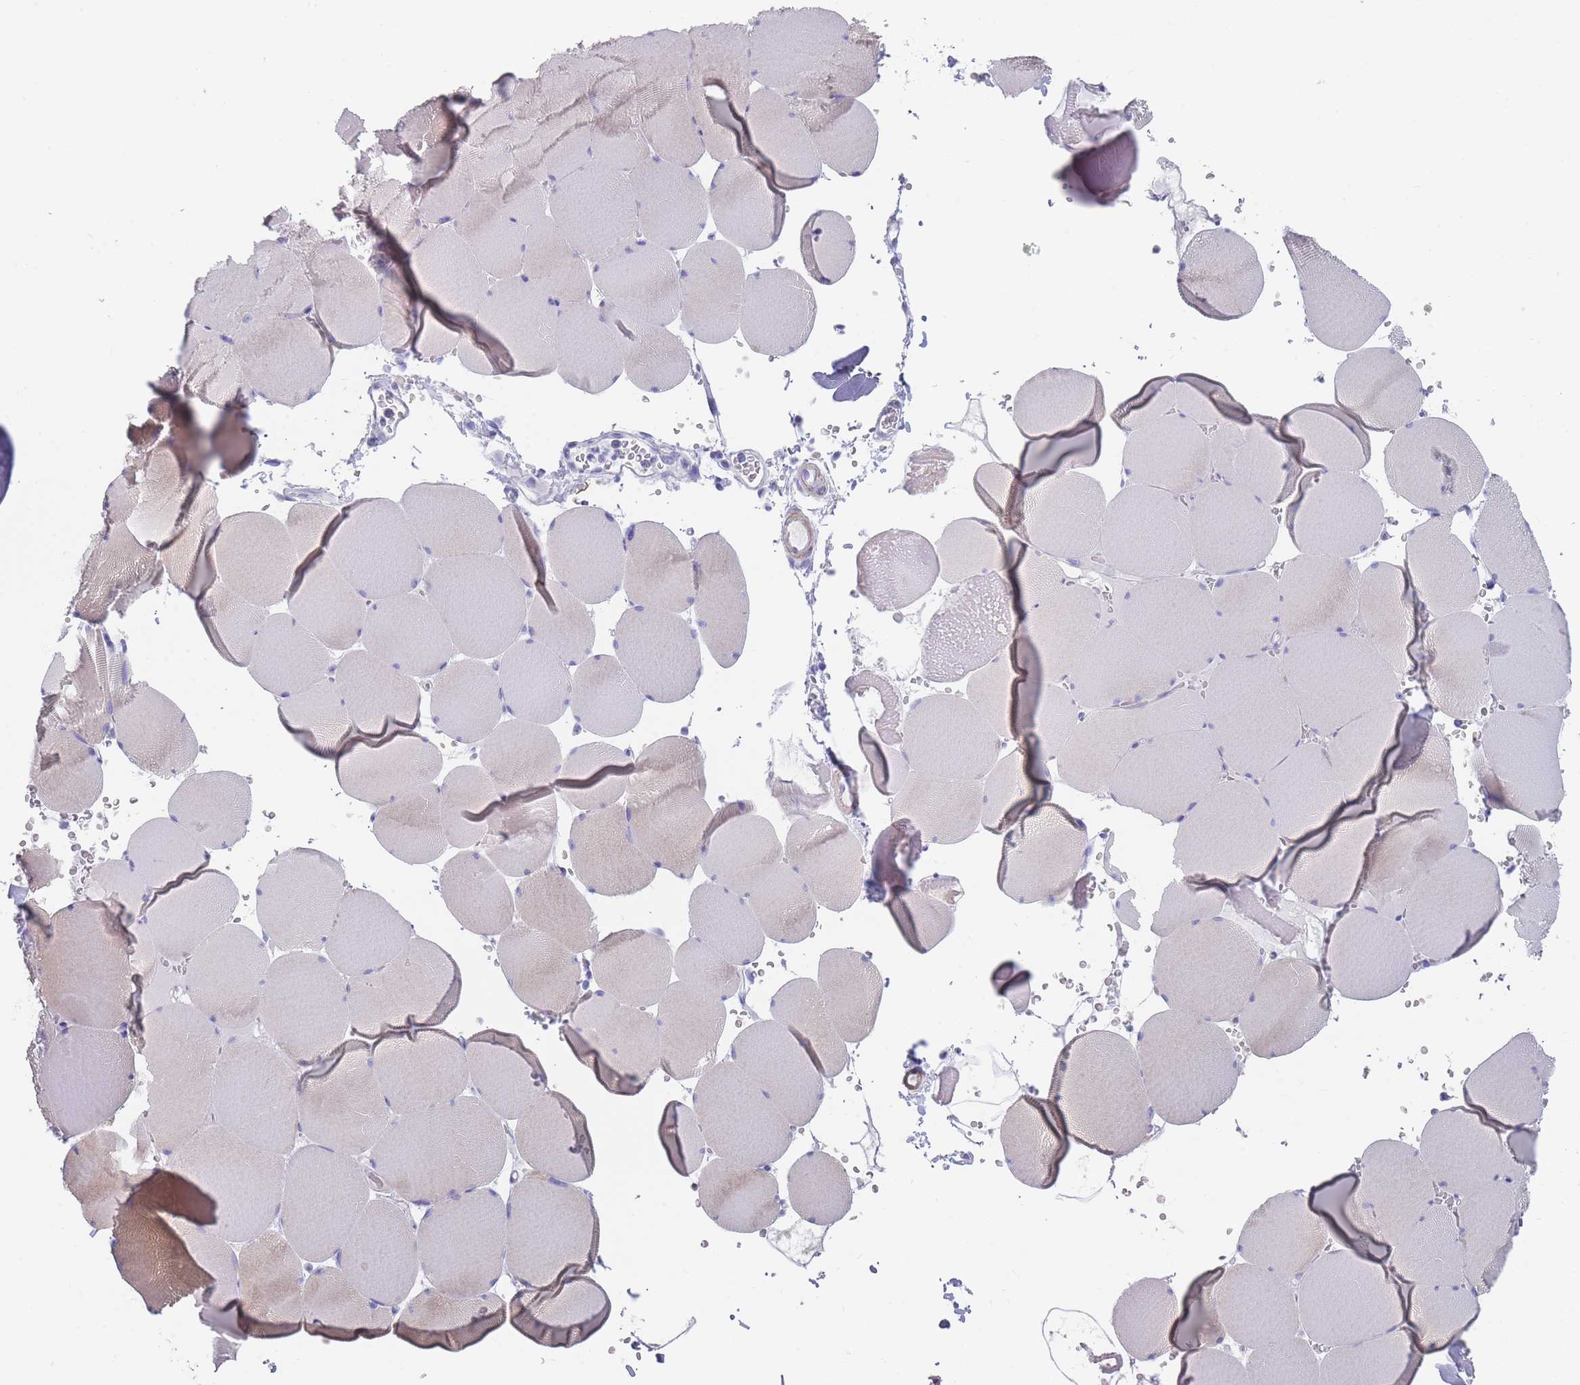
{"staining": {"intensity": "negative", "quantity": "none", "location": "none"}, "tissue": "skeletal muscle", "cell_type": "Myocytes", "image_type": "normal", "snomed": [{"axis": "morphology", "description": "Normal tissue, NOS"}, {"axis": "topography", "description": "Skeletal muscle"}, {"axis": "topography", "description": "Head-Neck"}], "caption": "Immunohistochemistry (IHC) of unremarkable skeletal muscle displays no positivity in myocytes.", "gene": "SCCPDH", "patient": {"sex": "male", "age": 66}}